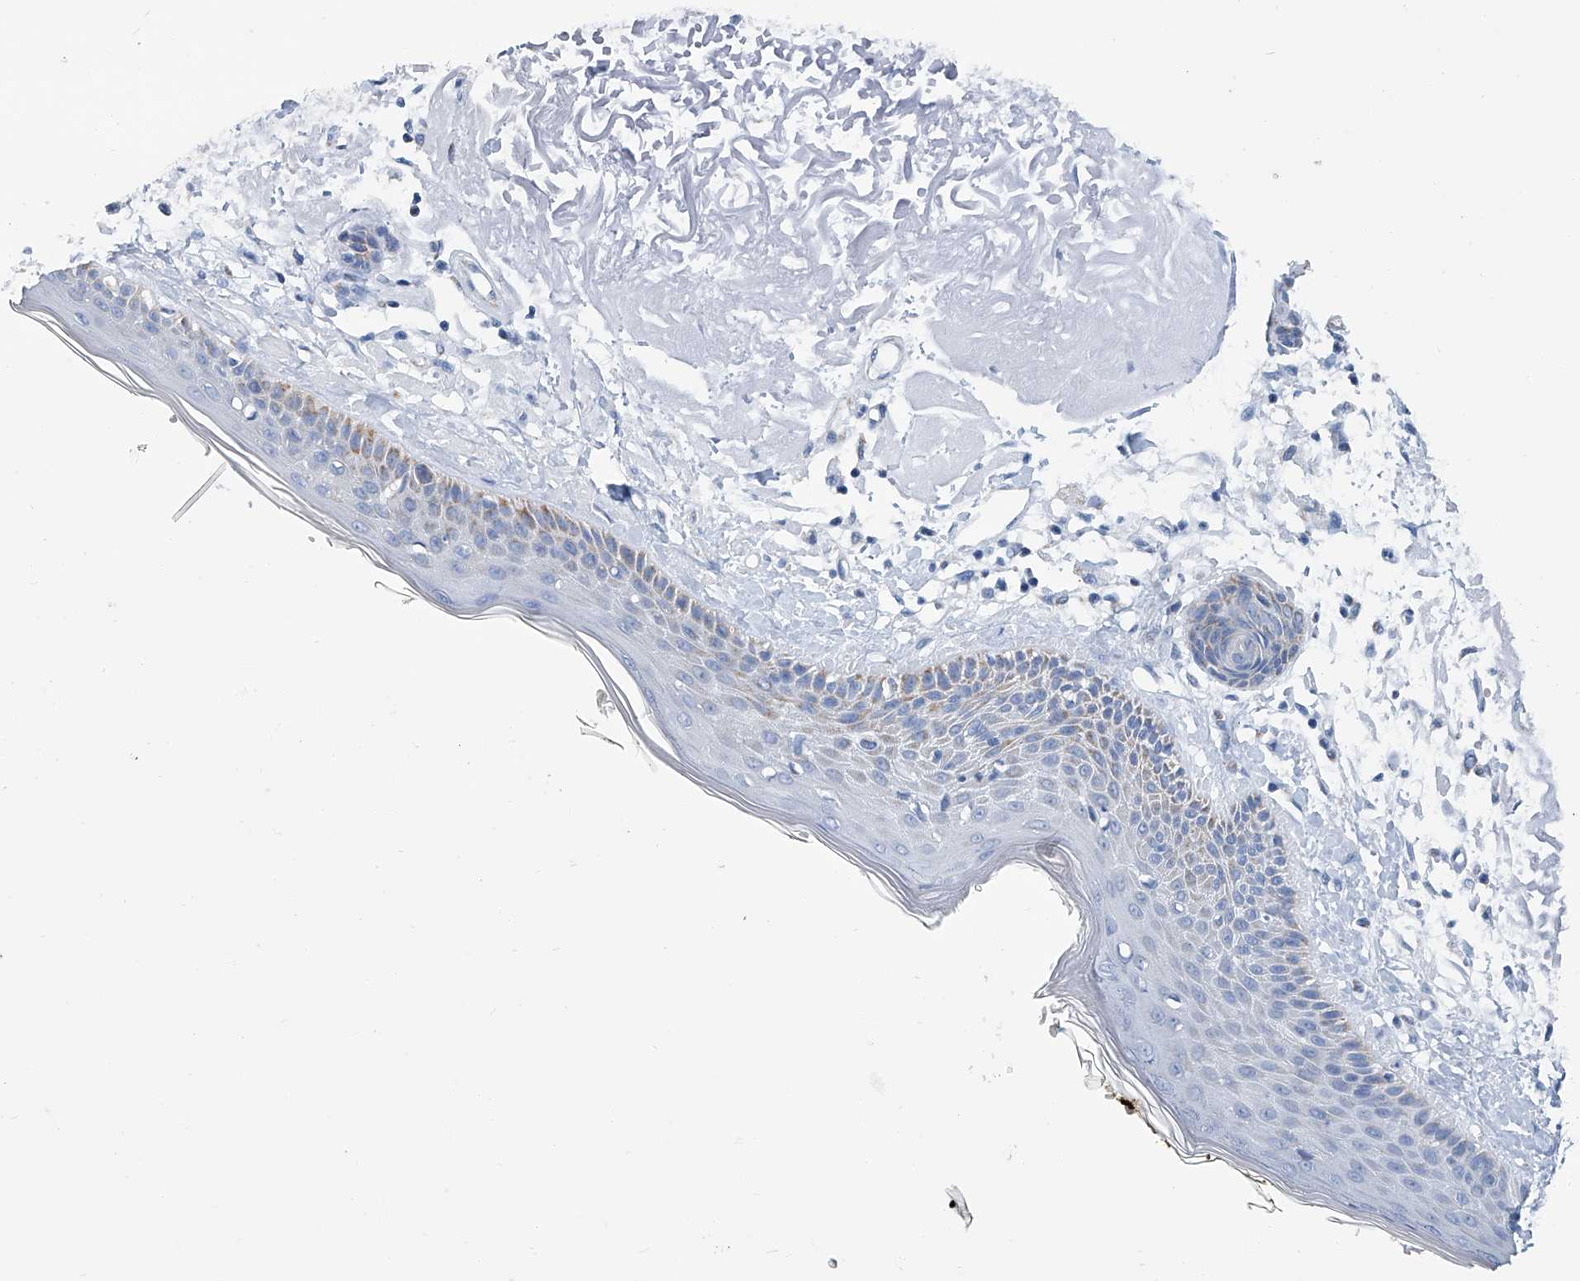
{"staining": {"intensity": "negative", "quantity": "none", "location": "none"}, "tissue": "skin", "cell_type": "Fibroblasts", "image_type": "normal", "snomed": [{"axis": "morphology", "description": "Normal tissue, NOS"}, {"axis": "topography", "description": "Skin"}, {"axis": "topography", "description": "Skeletal muscle"}], "caption": "This is an immunohistochemistry photomicrograph of benign skin. There is no staining in fibroblasts.", "gene": "MT", "patient": {"sex": "male", "age": 83}}